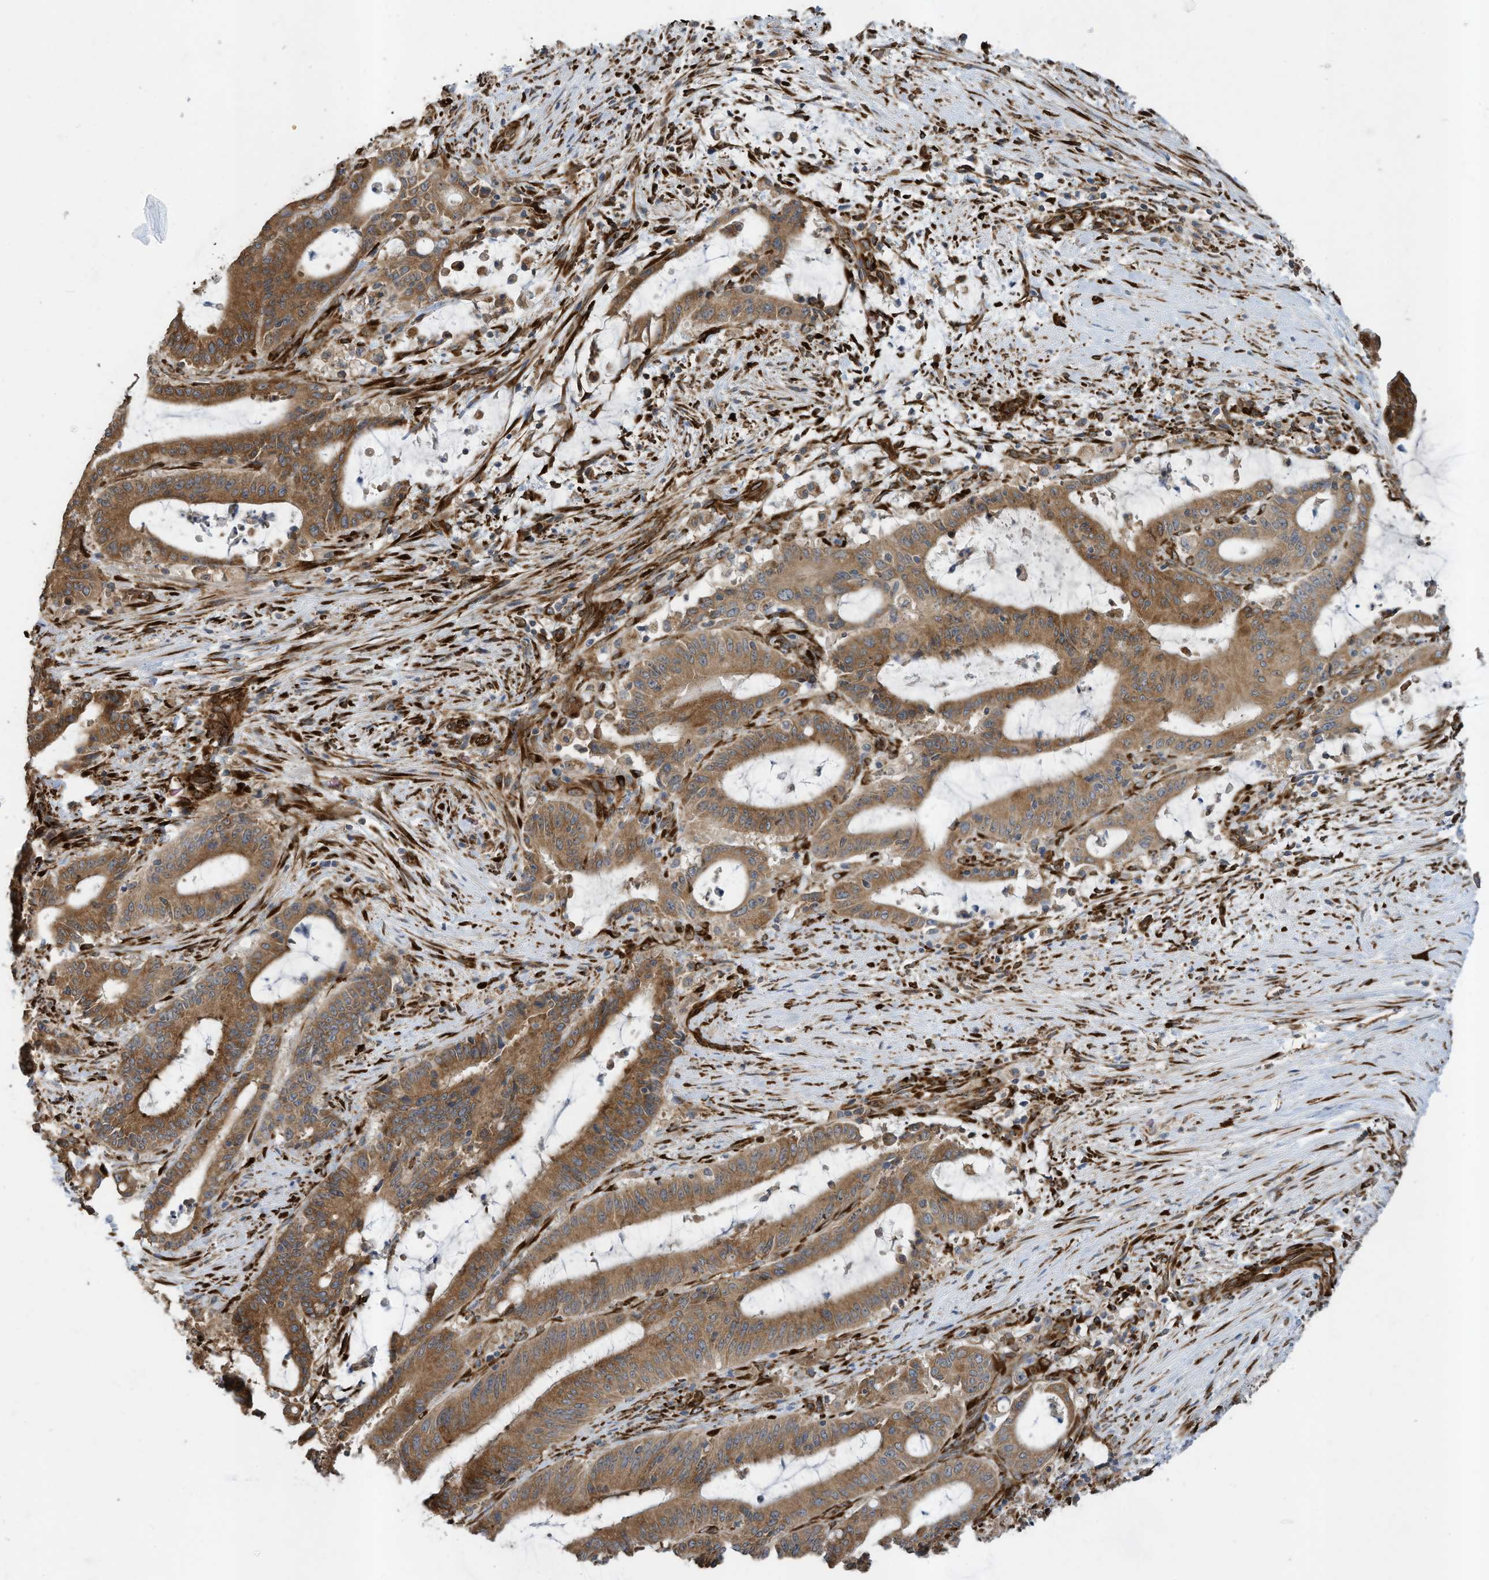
{"staining": {"intensity": "moderate", "quantity": ">75%", "location": "cytoplasmic/membranous"}, "tissue": "liver cancer", "cell_type": "Tumor cells", "image_type": "cancer", "snomed": [{"axis": "morphology", "description": "Normal tissue, NOS"}, {"axis": "morphology", "description": "Cholangiocarcinoma"}, {"axis": "topography", "description": "Liver"}, {"axis": "topography", "description": "Peripheral nerve tissue"}], "caption": "High-magnification brightfield microscopy of liver cholangiocarcinoma stained with DAB (3,3'-diaminobenzidine) (brown) and counterstained with hematoxylin (blue). tumor cells exhibit moderate cytoplasmic/membranous staining is present in approximately>75% of cells.", "gene": "ZBTB45", "patient": {"sex": "female", "age": 73}}